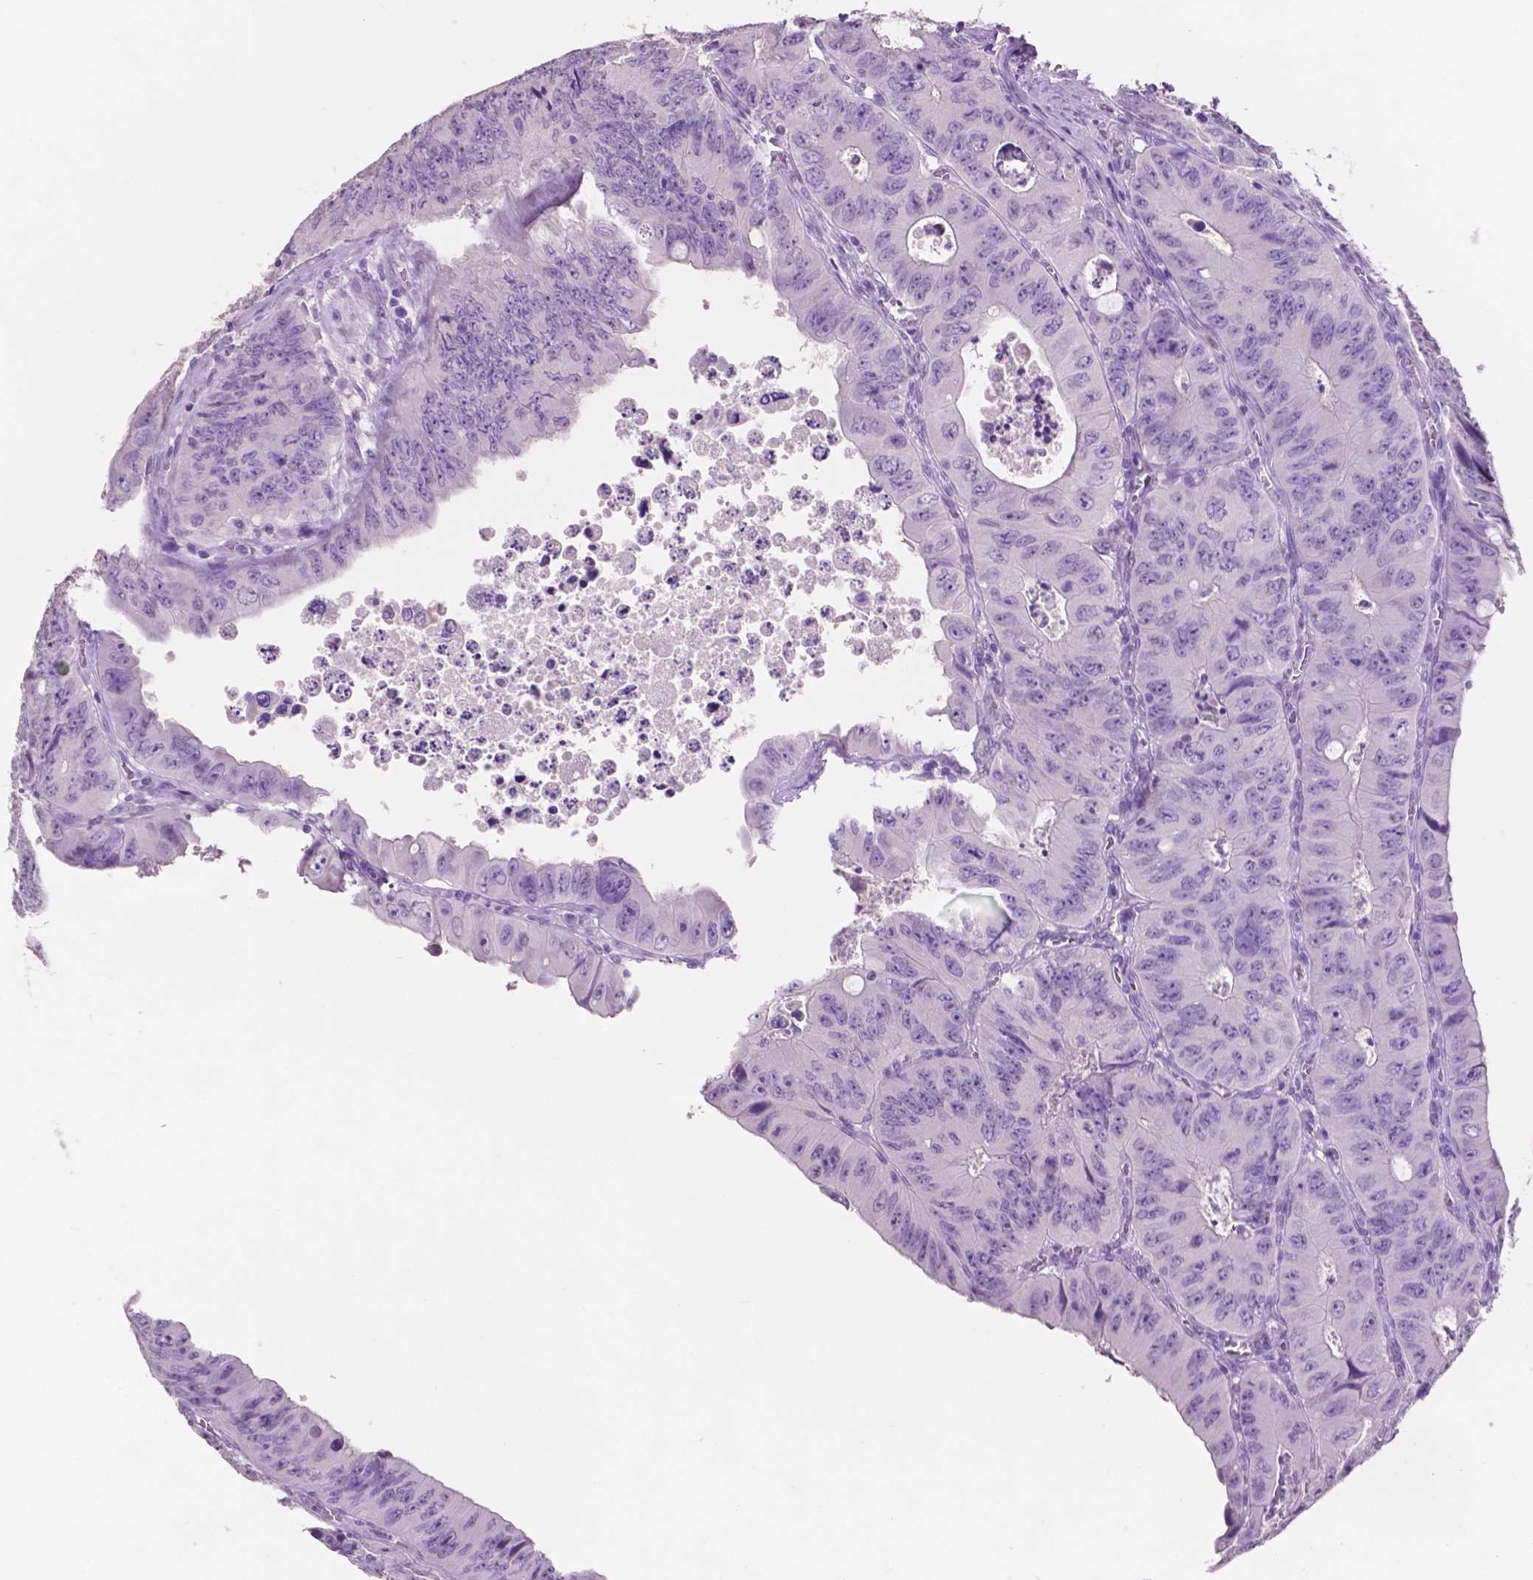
{"staining": {"intensity": "negative", "quantity": "none", "location": "none"}, "tissue": "colorectal cancer", "cell_type": "Tumor cells", "image_type": "cancer", "snomed": [{"axis": "morphology", "description": "Adenocarcinoma, NOS"}, {"axis": "topography", "description": "Colon"}], "caption": "Immunohistochemical staining of human colorectal cancer shows no significant staining in tumor cells.", "gene": "IDO1", "patient": {"sex": "female", "age": 84}}